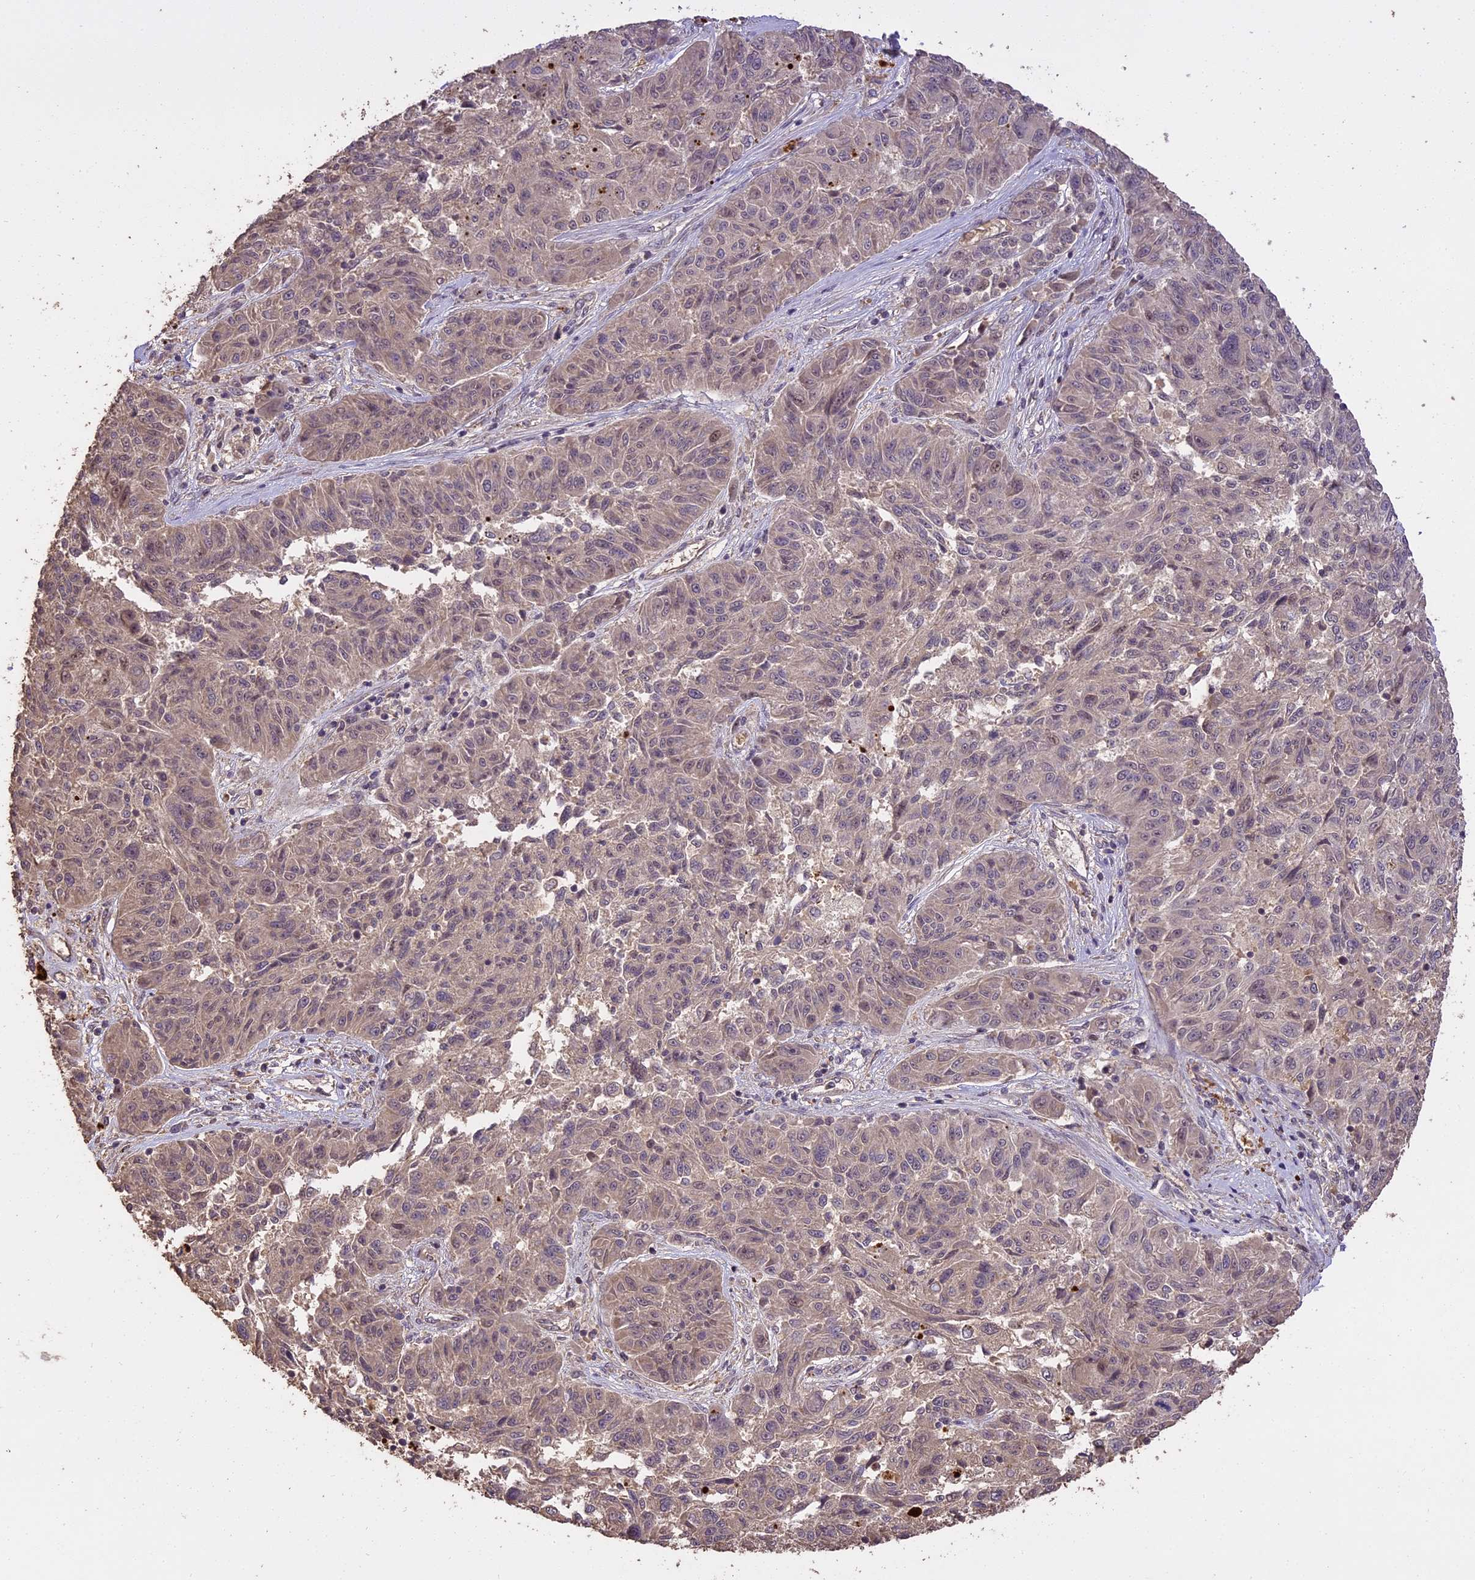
{"staining": {"intensity": "weak", "quantity": "<25%", "location": "cytoplasmic/membranous"}, "tissue": "melanoma", "cell_type": "Tumor cells", "image_type": "cancer", "snomed": [{"axis": "morphology", "description": "Malignant melanoma, NOS"}, {"axis": "topography", "description": "Skin"}], "caption": "Immunohistochemical staining of human melanoma demonstrates no significant staining in tumor cells.", "gene": "TIGD7", "patient": {"sex": "male", "age": 53}}